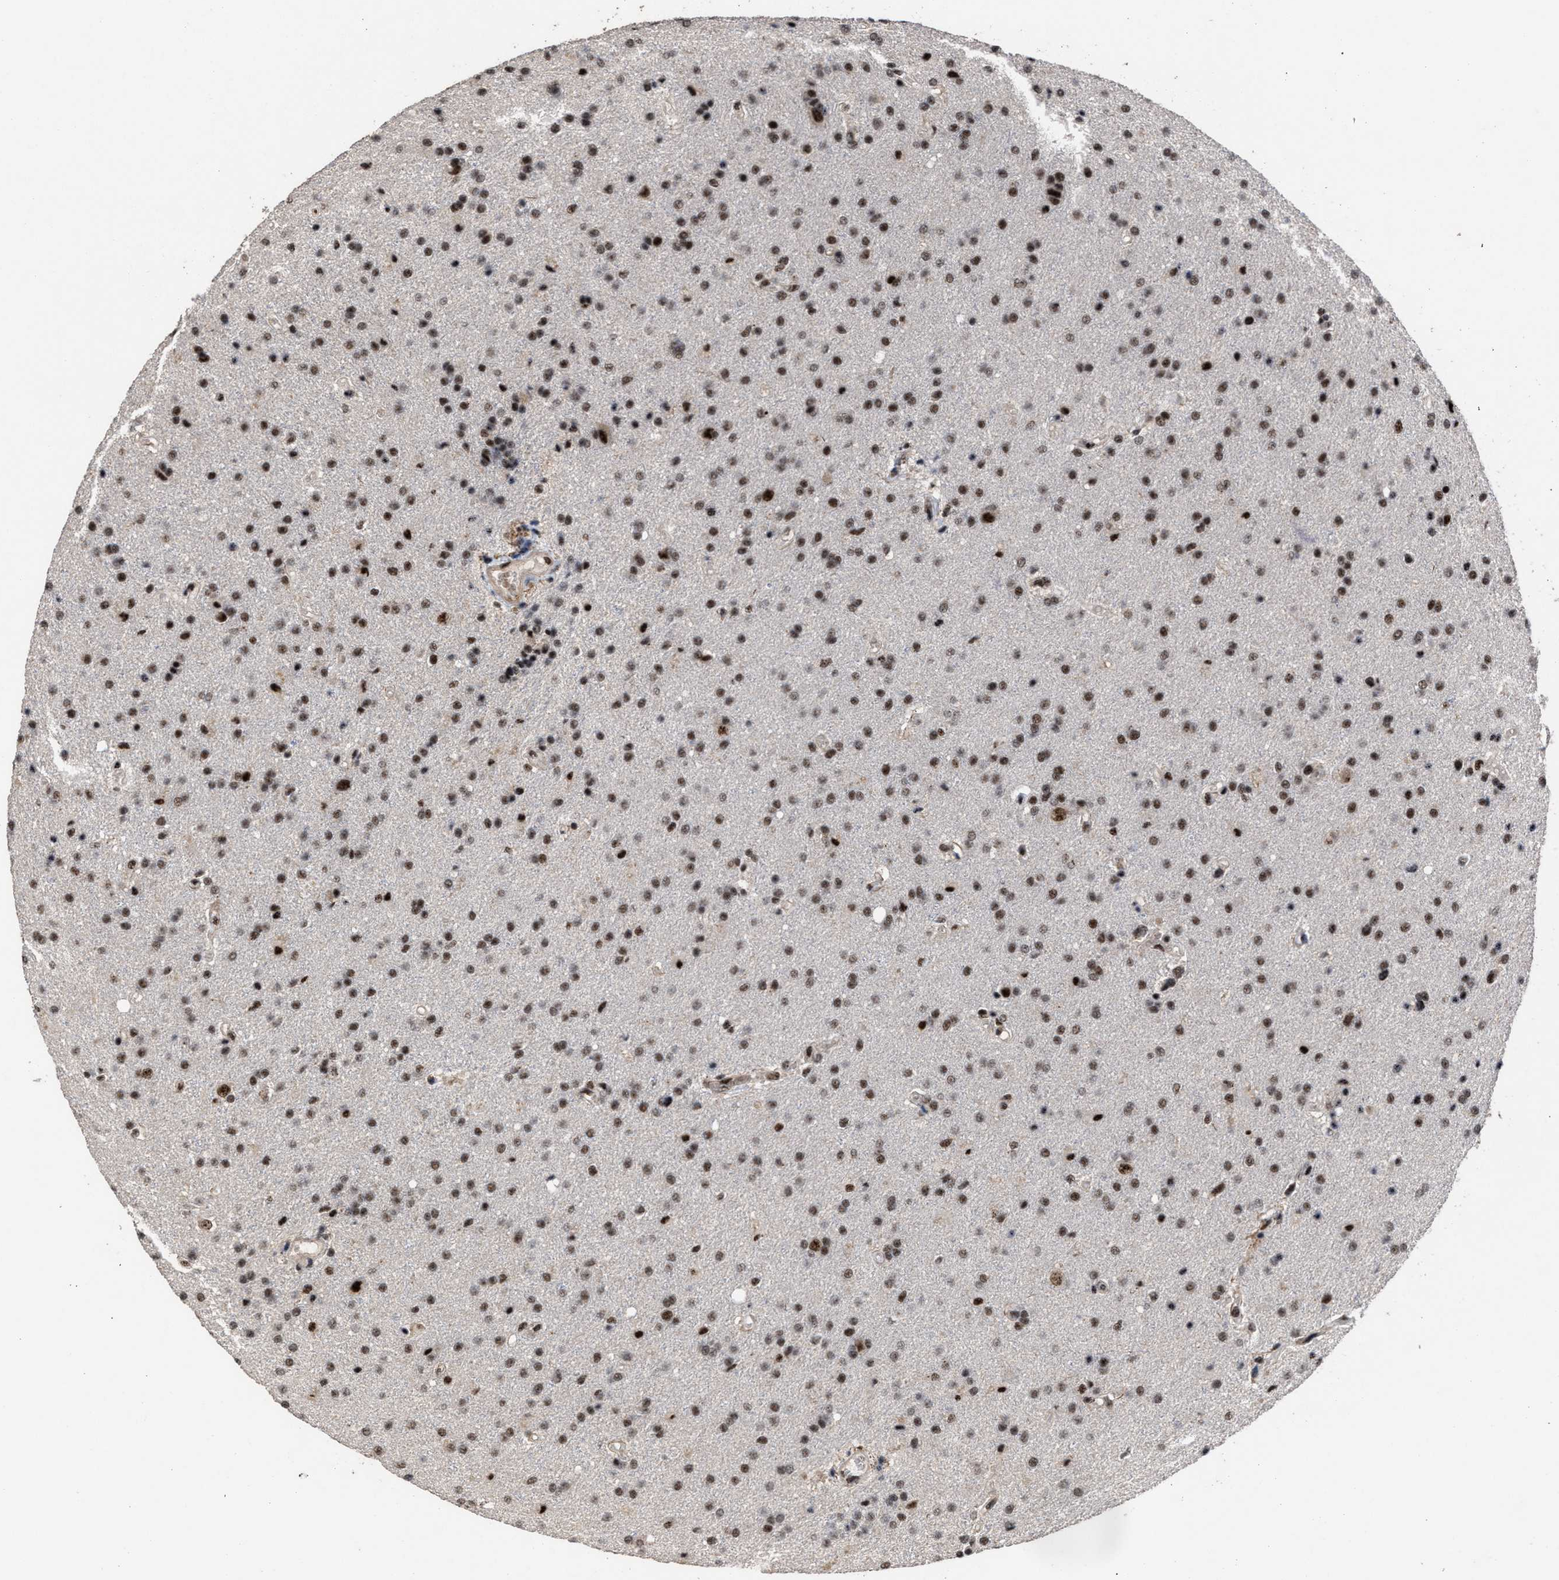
{"staining": {"intensity": "strong", "quantity": ">75%", "location": "nuclear"}, "tissue": "glioma", "cell_type": "Tumor cells", "image_type": "cancer", "snomed": [{"axis": "morphology", "description": "Glioma, malignant, High grade"}, {"axis": "topography", "description": "Brain"}], "caption": "Tumor cells display high levels of strong nuclear expression in approximately >75% of cells in human high-grade glioma (malignant).", "gene": "EIF4A3", "patient": {"sex": "male", "age": 72}}